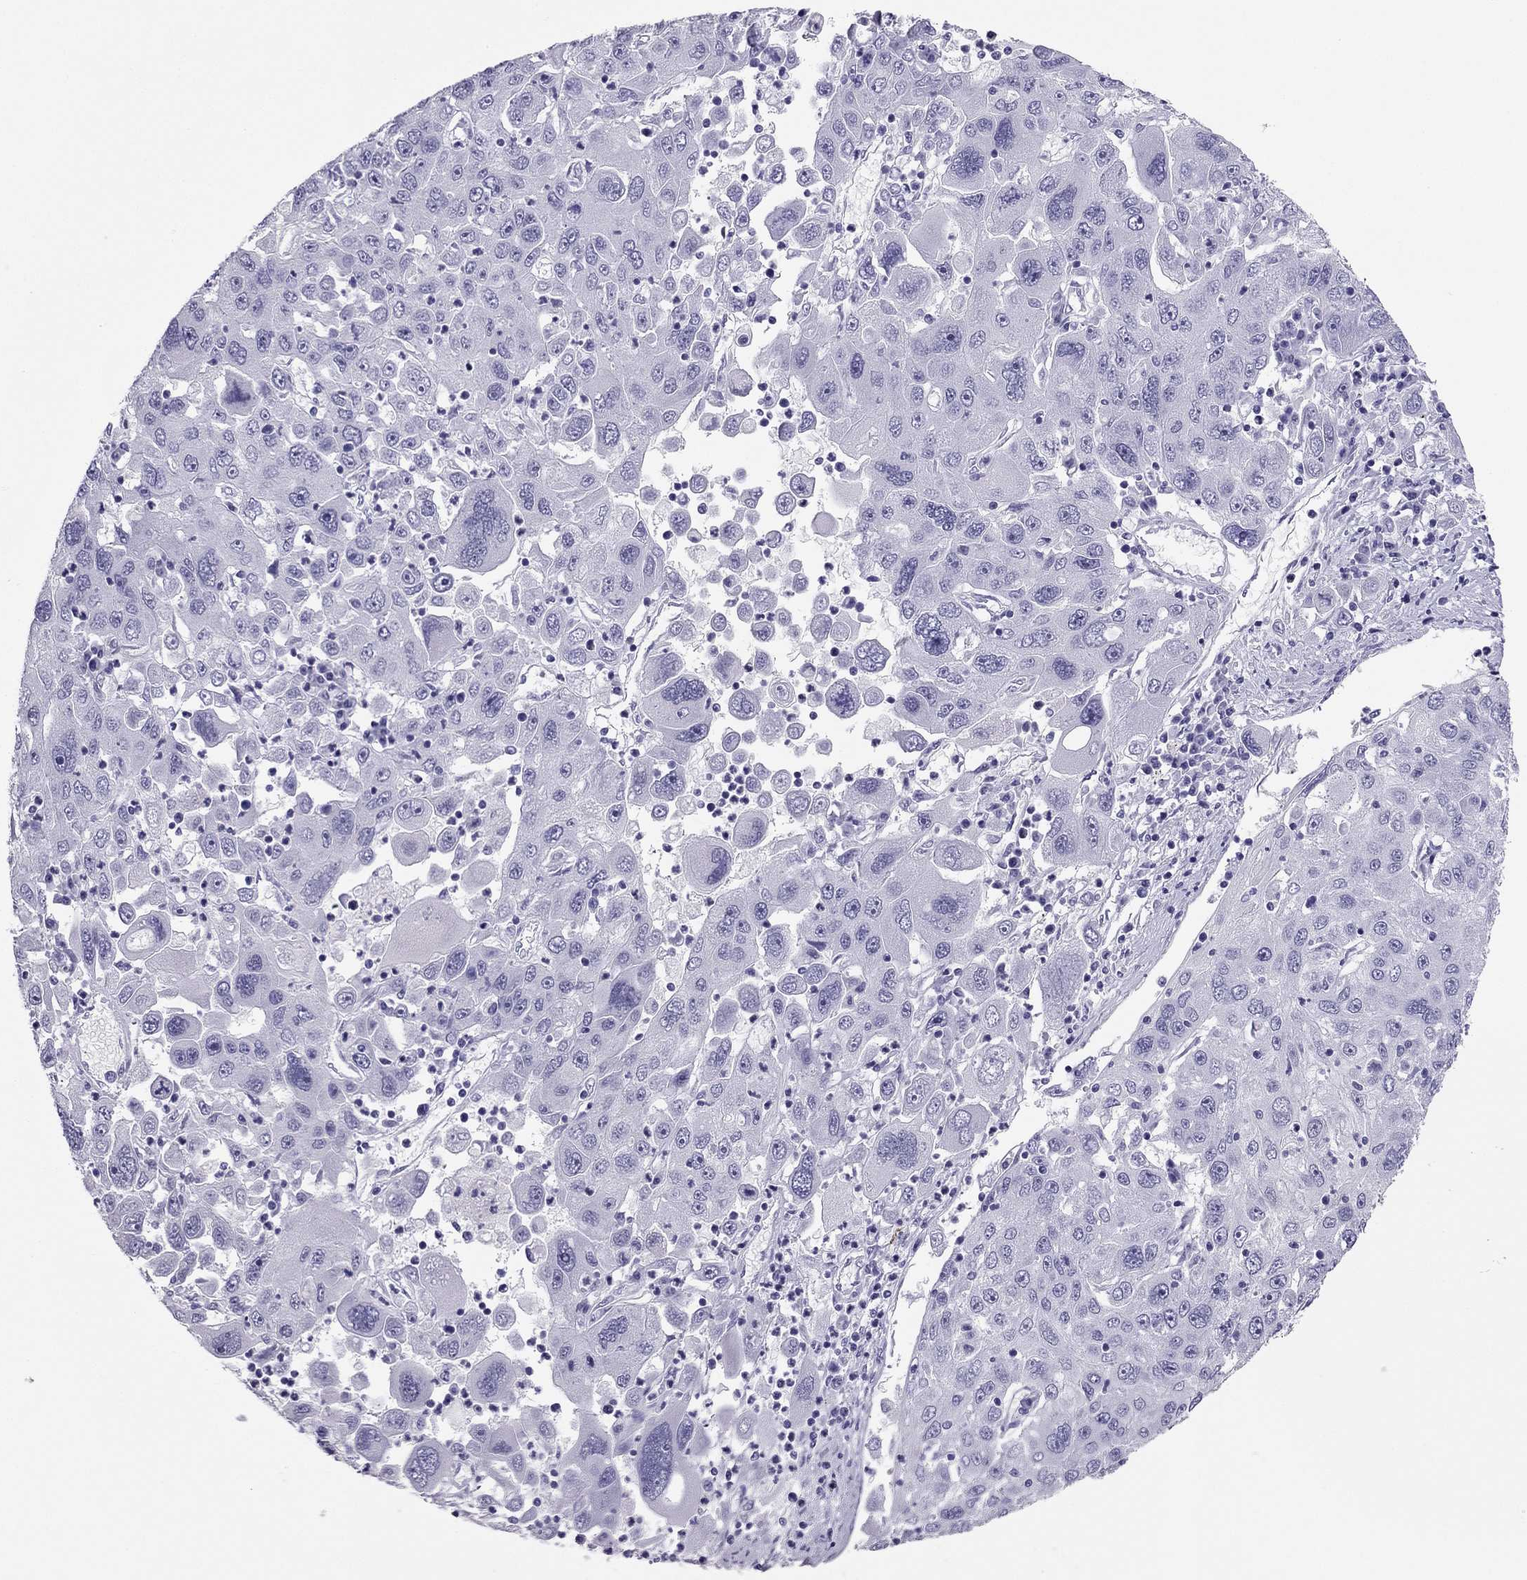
{"staining": {"intensity": "negative", "quantity": "none", "location": "none"}, "tissue": "stomach cancer", "cell_type": "Tumor cells", "image_type": "cancer", "snomed": [{"axis": "morphology", "description": "Adenocarcinoma, NOS"}, {"axis": "topography", "description": "Stomach"}], "caption": "Tumor cells show no significant protein expression in adenocarcinoma (stomach).", "gene": "PDE6A", "patient": {"sex": "male", "age": 56}}